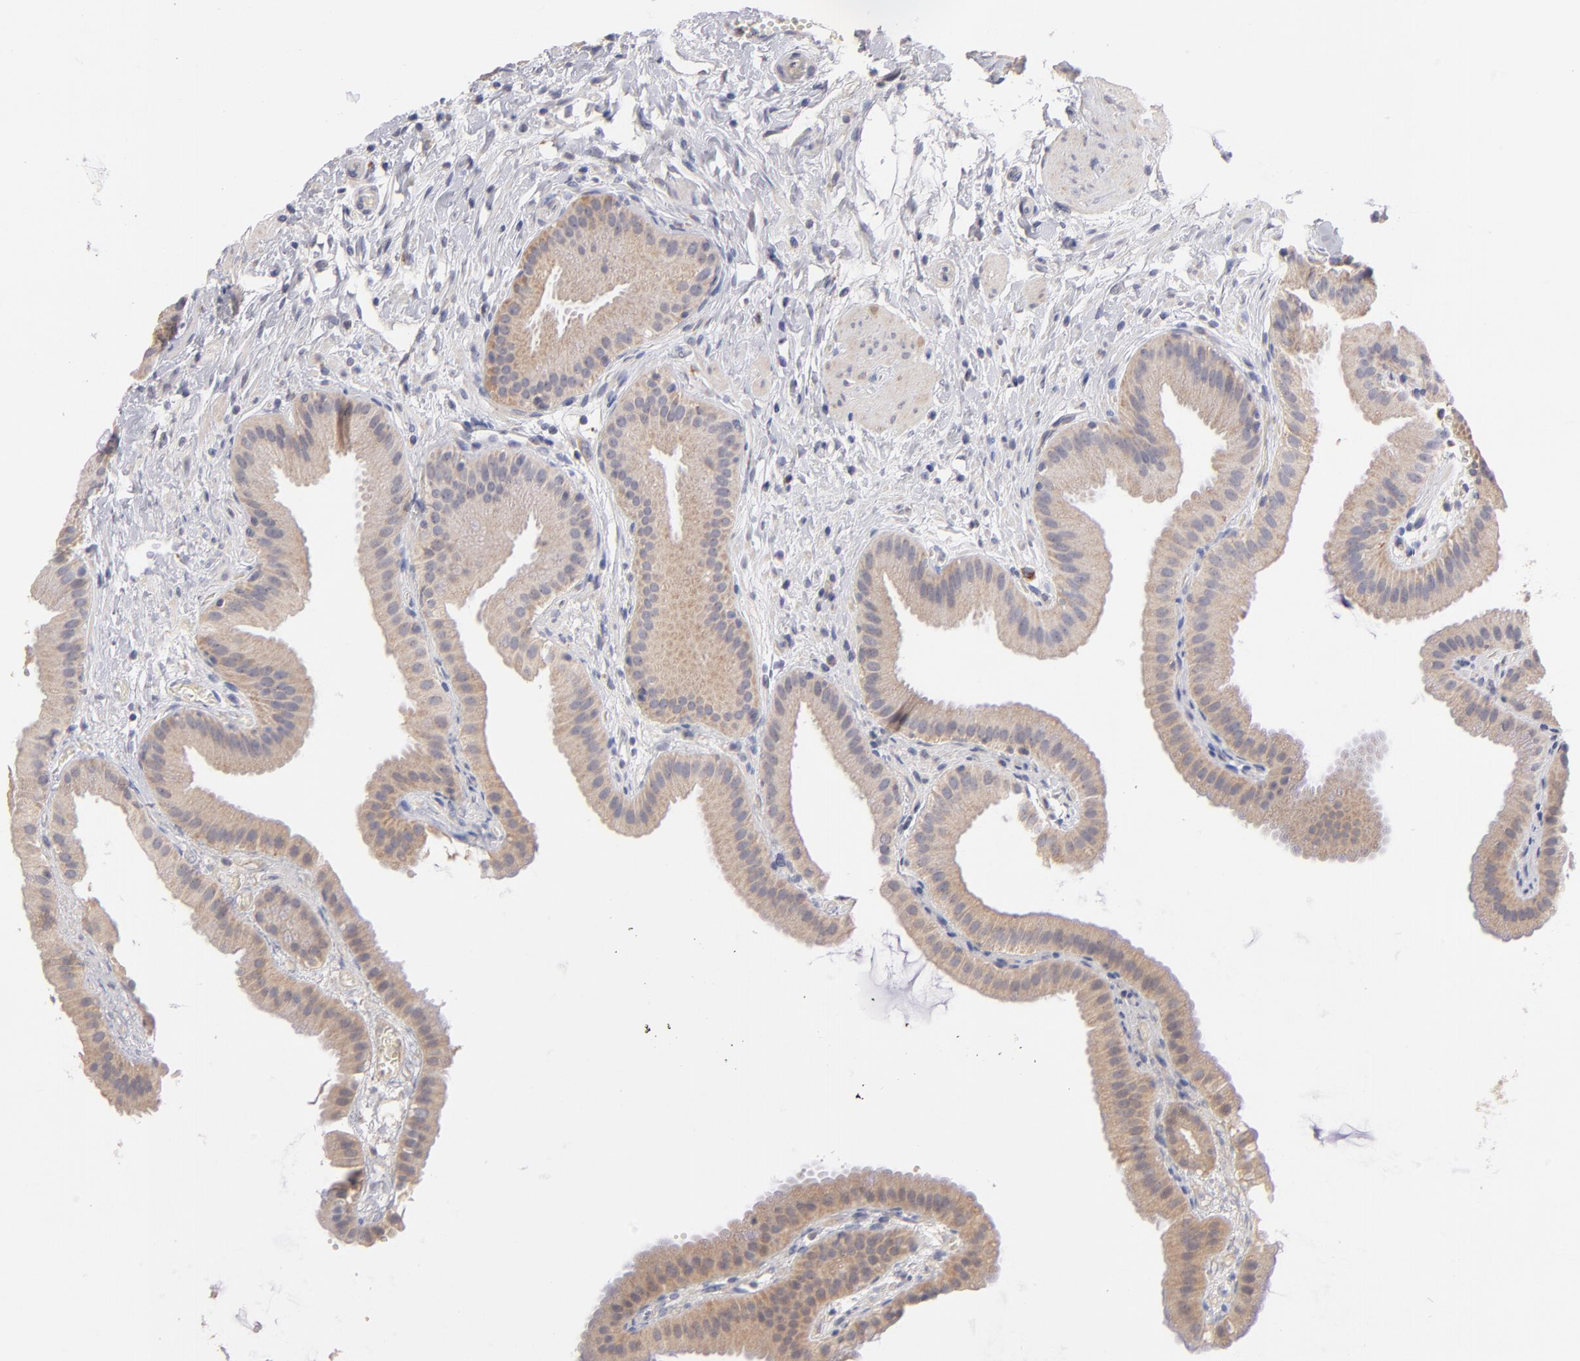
{"staining": {"intensity": "weak", "quantity": ">75%", "location": "cytoplasmic/membranous"}, "tissue": "gallbladder", "cell_type": "Glandular cells", "image_type": "normal", "snomed": [{"axis": "morphology", "description": "Normal tissue, NOS"}, {"axis": "topography", "description": "Gallbladder"}], "caption": "Normal gallbladder was stained to show a protein in brown. There is low levels of weak cytoplasmic/membranous staining in approximately >75% of glandular cells. Using DAB (brown) and hematoxylin (blue) stains, captured at high magnification using brightfield microscopy.", "gene": "HCCS", "patient": {"sex": "female", "age": 63}}